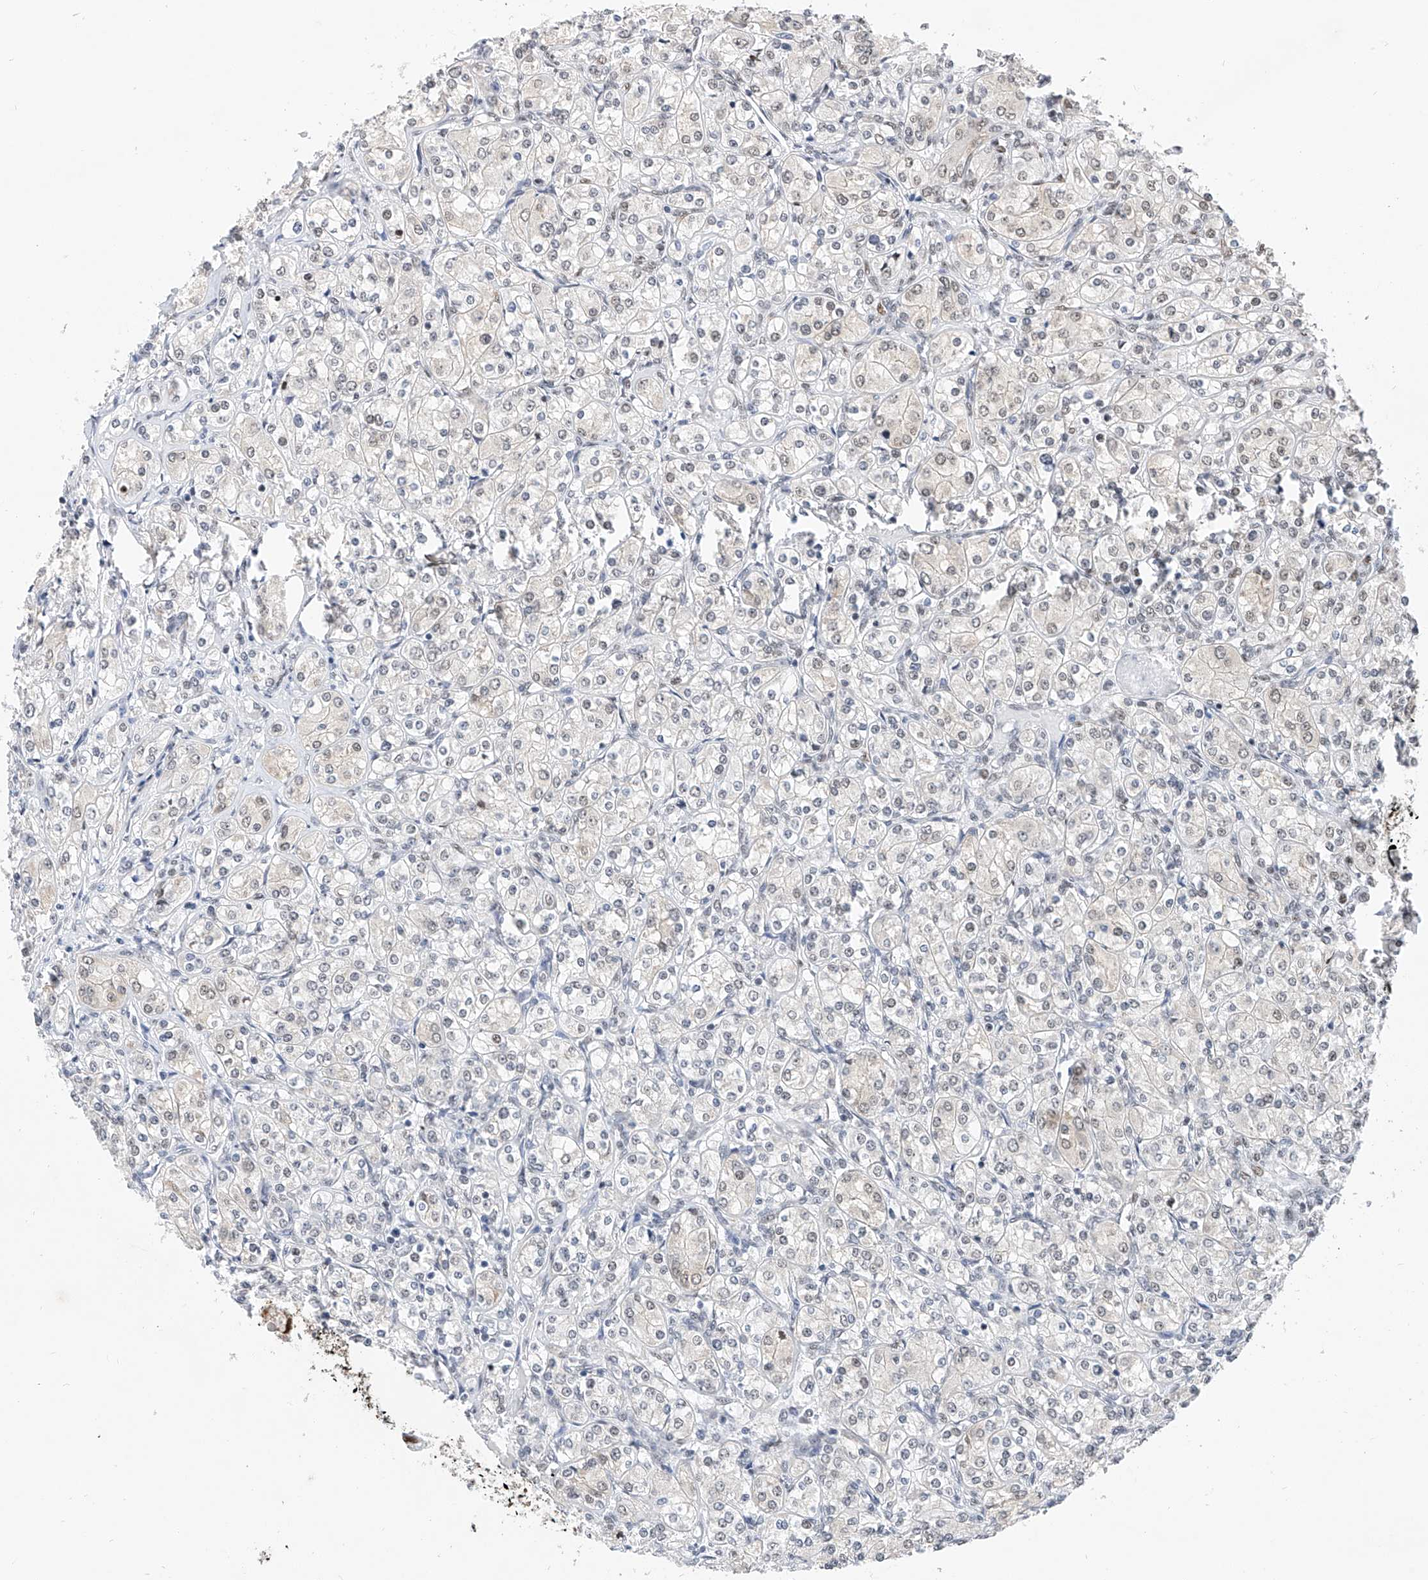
{"staining": {"intensity": "weak", "quantity": "25%-75%", "location": "nuclear"}, "tissue": "renal cancer", "cell_type": "Tumor cells", "image_type": "cancer", "snomed": [{"axis": "morphology", "description": "Adenocarcinoma, NOS"}, {"axis": "topography", "description": "Kidney"}], "caption": "Immunohistochemistry (IHC) (DAB) staining of human adenocarcinoma (renal) shows weak nuclear protein positivity in about 25%-75% of tumor cells.", "gene": "SRSF6", "patient": {"sex": "male", "age": 77}}